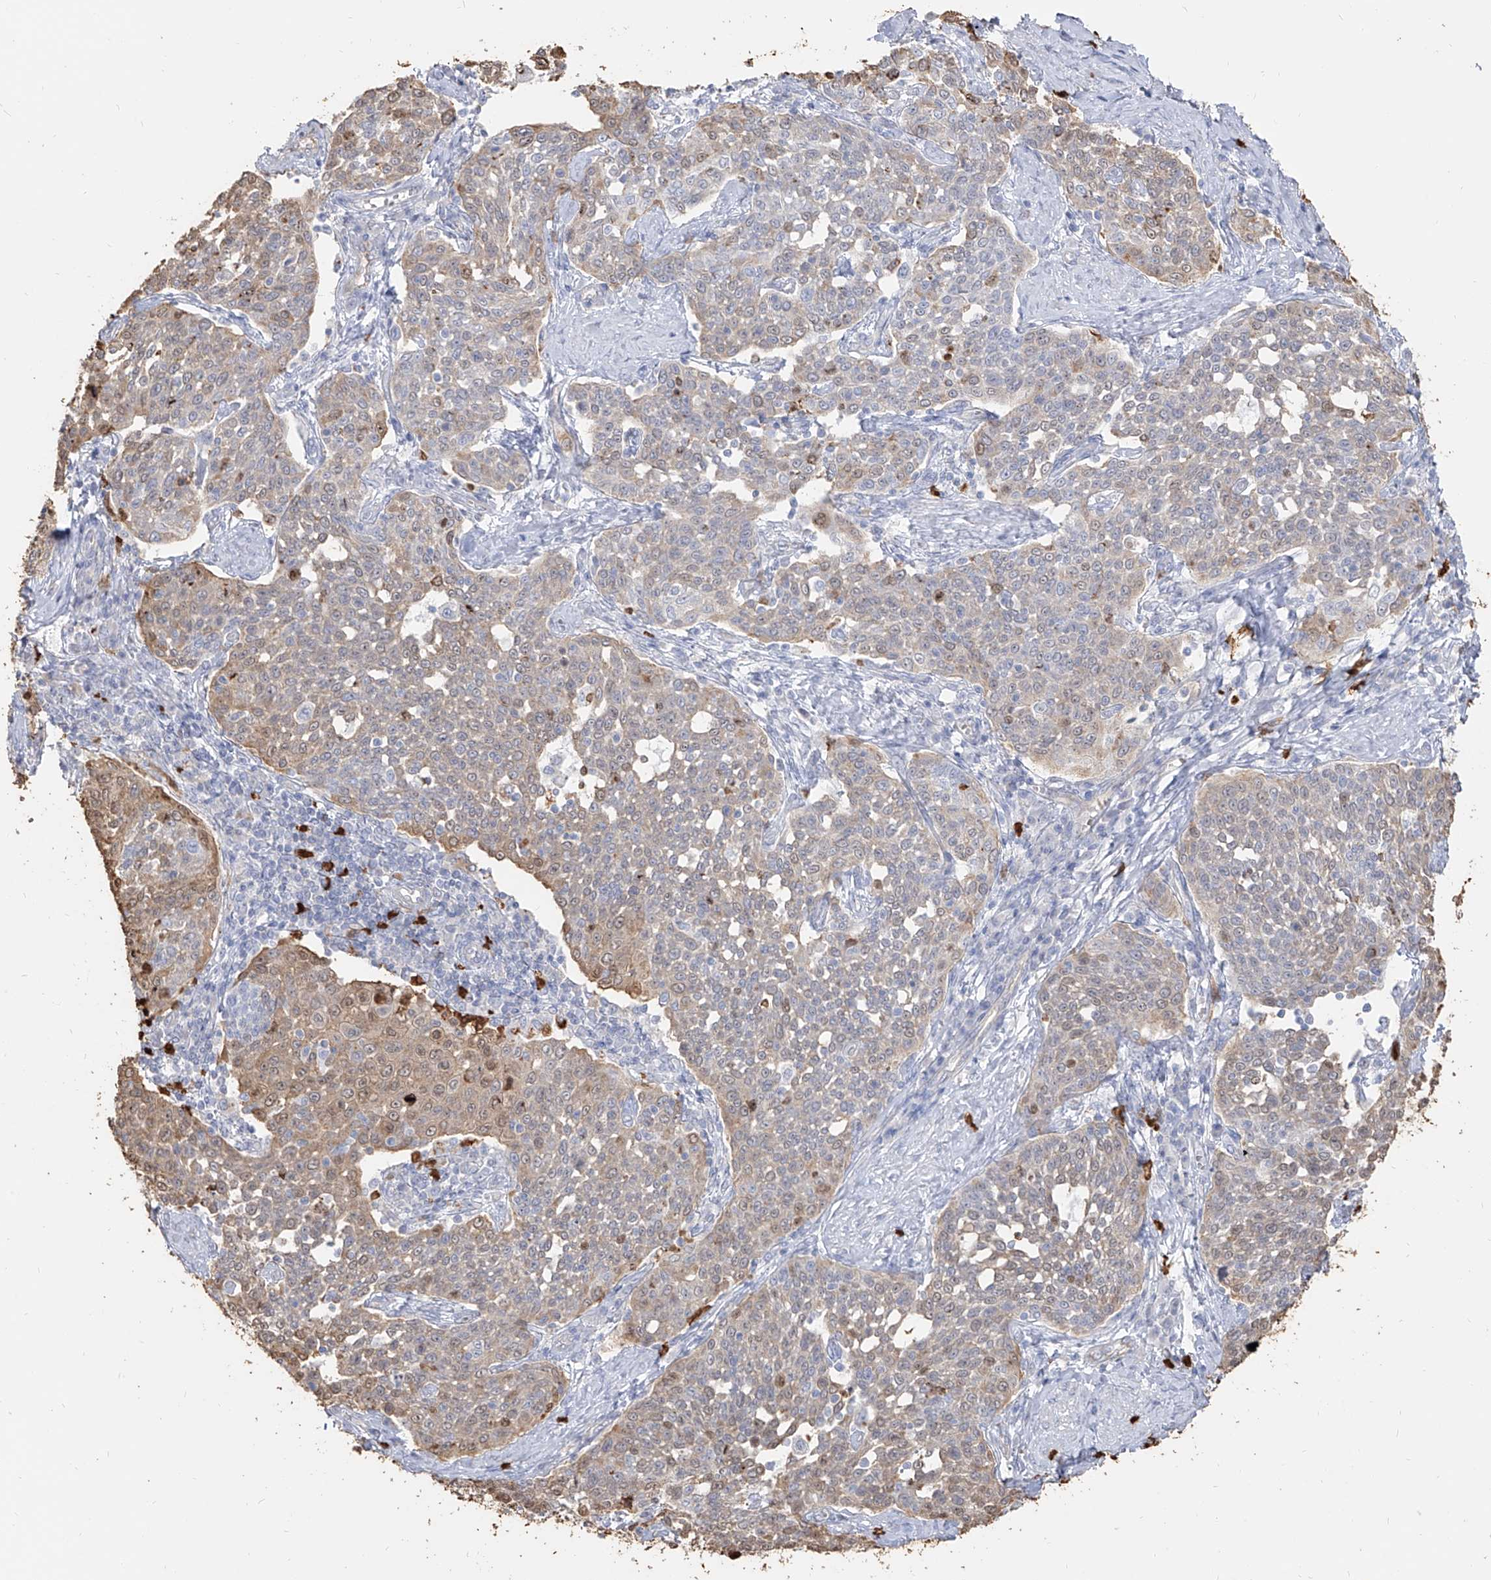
{"staining": {"intensity": "weak", "quantity": "25%-75%", "location": "cytoplasmic/membranous"}, "tissue": "cervical cancer", "cell_type": "Tumor cells", "image_type": "cancer", "snomed": [{"axis": "morphology", "description": "Squamous cell carcinoma, NOS"}, {"axis": "topography", "description": "Cervix"}], "caption": "Human squamous cell carcinoma (cervical) stained with a brown dye exhibits weak cytoplasmic/membranous positive staining in approximately 25%-75% of tumor cells.", "gene": "ZNF227", "patient": {"sex": "female", "age": 34}}